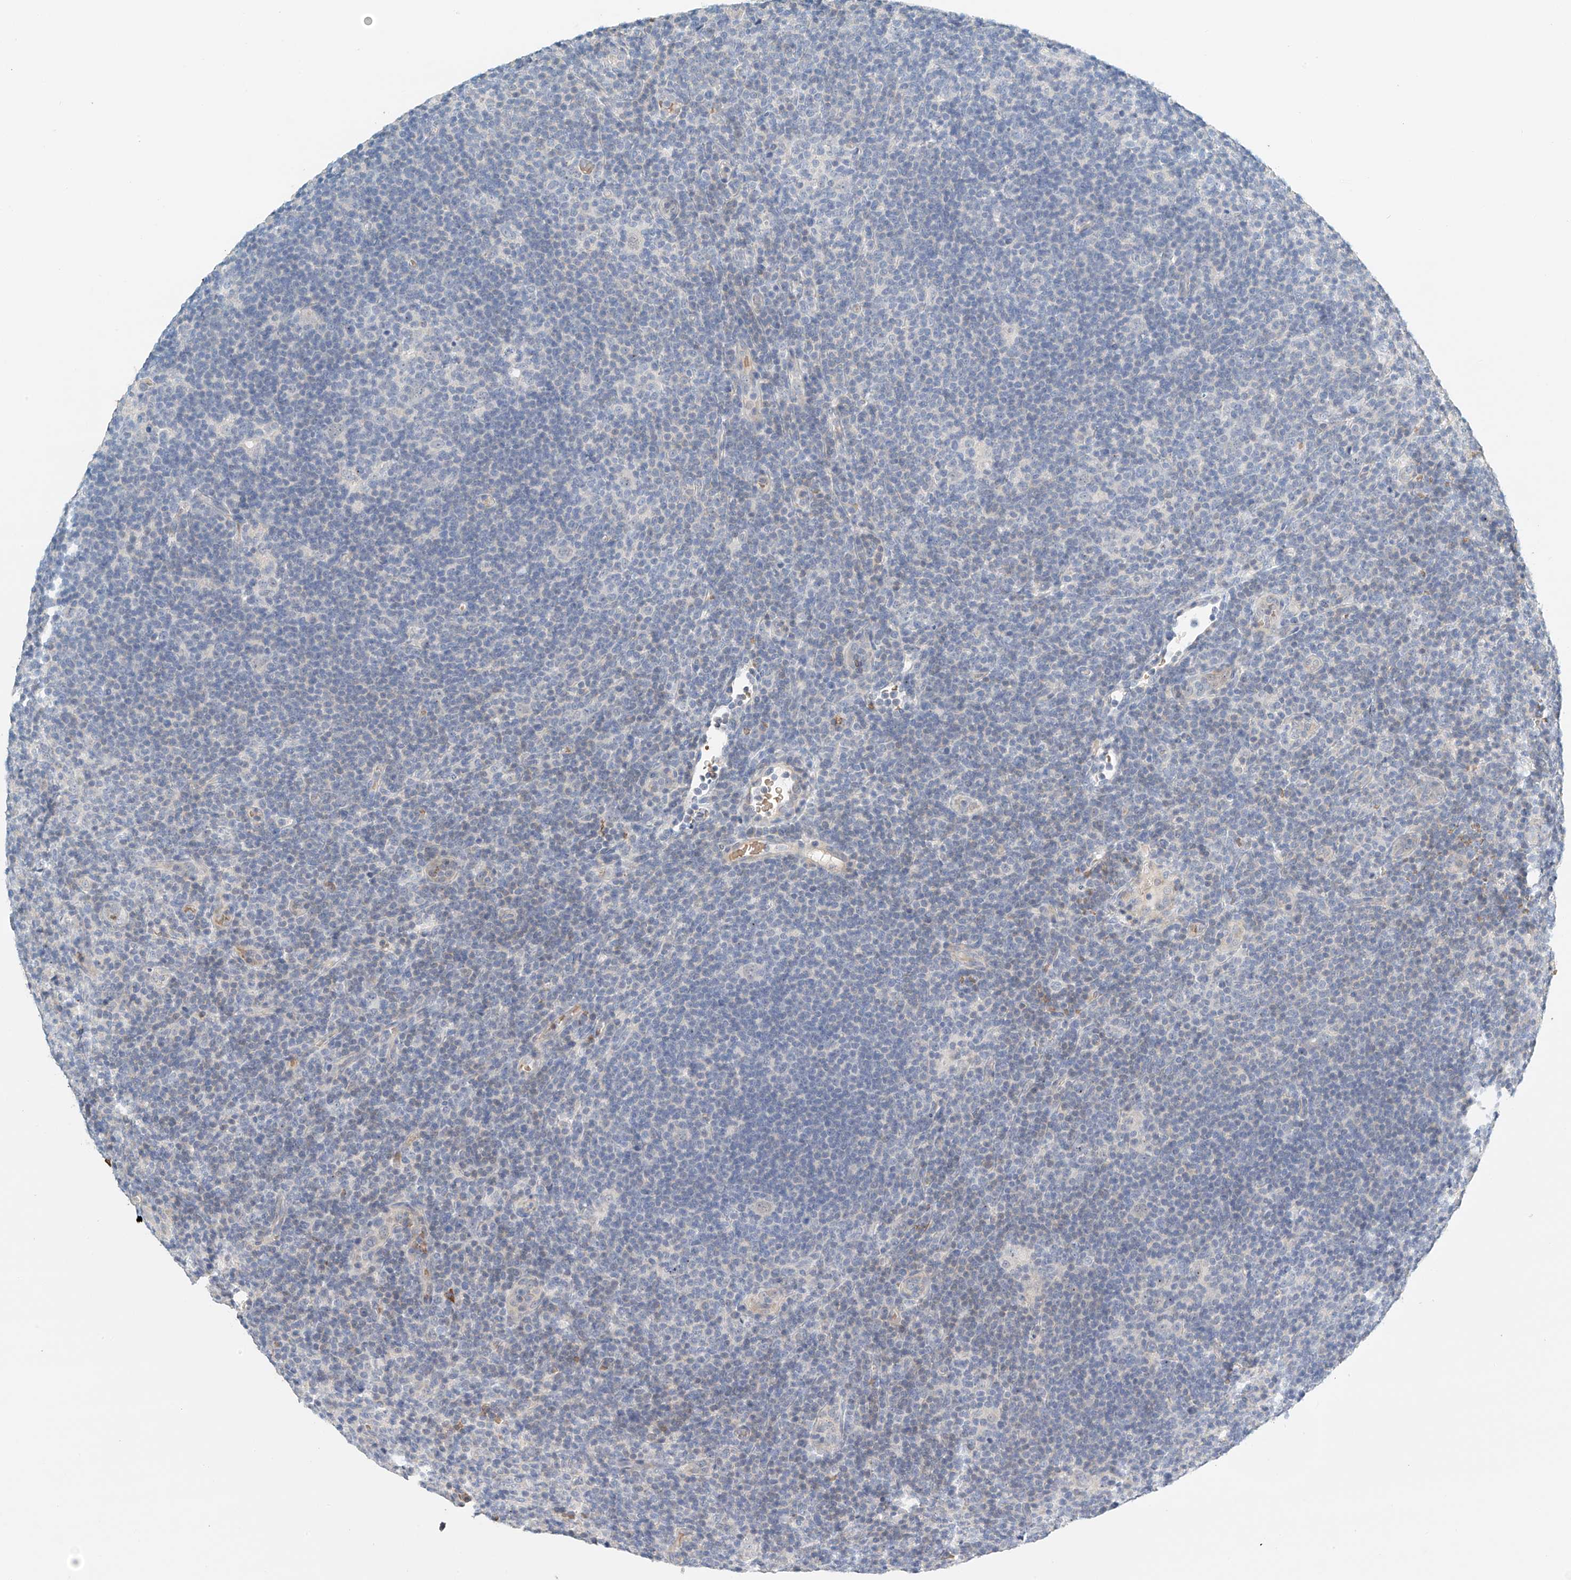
{"staining": {"intensity": "negative", "quantity": "none", "location": "none"}, "tissue": "lymphoma", "cell_type": "Tumor cells", "image_type": "cancer", "snomed": [{"axis": "morphology", "description": "Hodgkin's disease, NOS"}, {"axis": "topography", "description": "Lymph node"}], "caption": "Histopathology image shows no significant protein expression in tumor cells of lymphoma.", "gene": "RCAN3", "patient": {"sex": "female", "age": 57}}